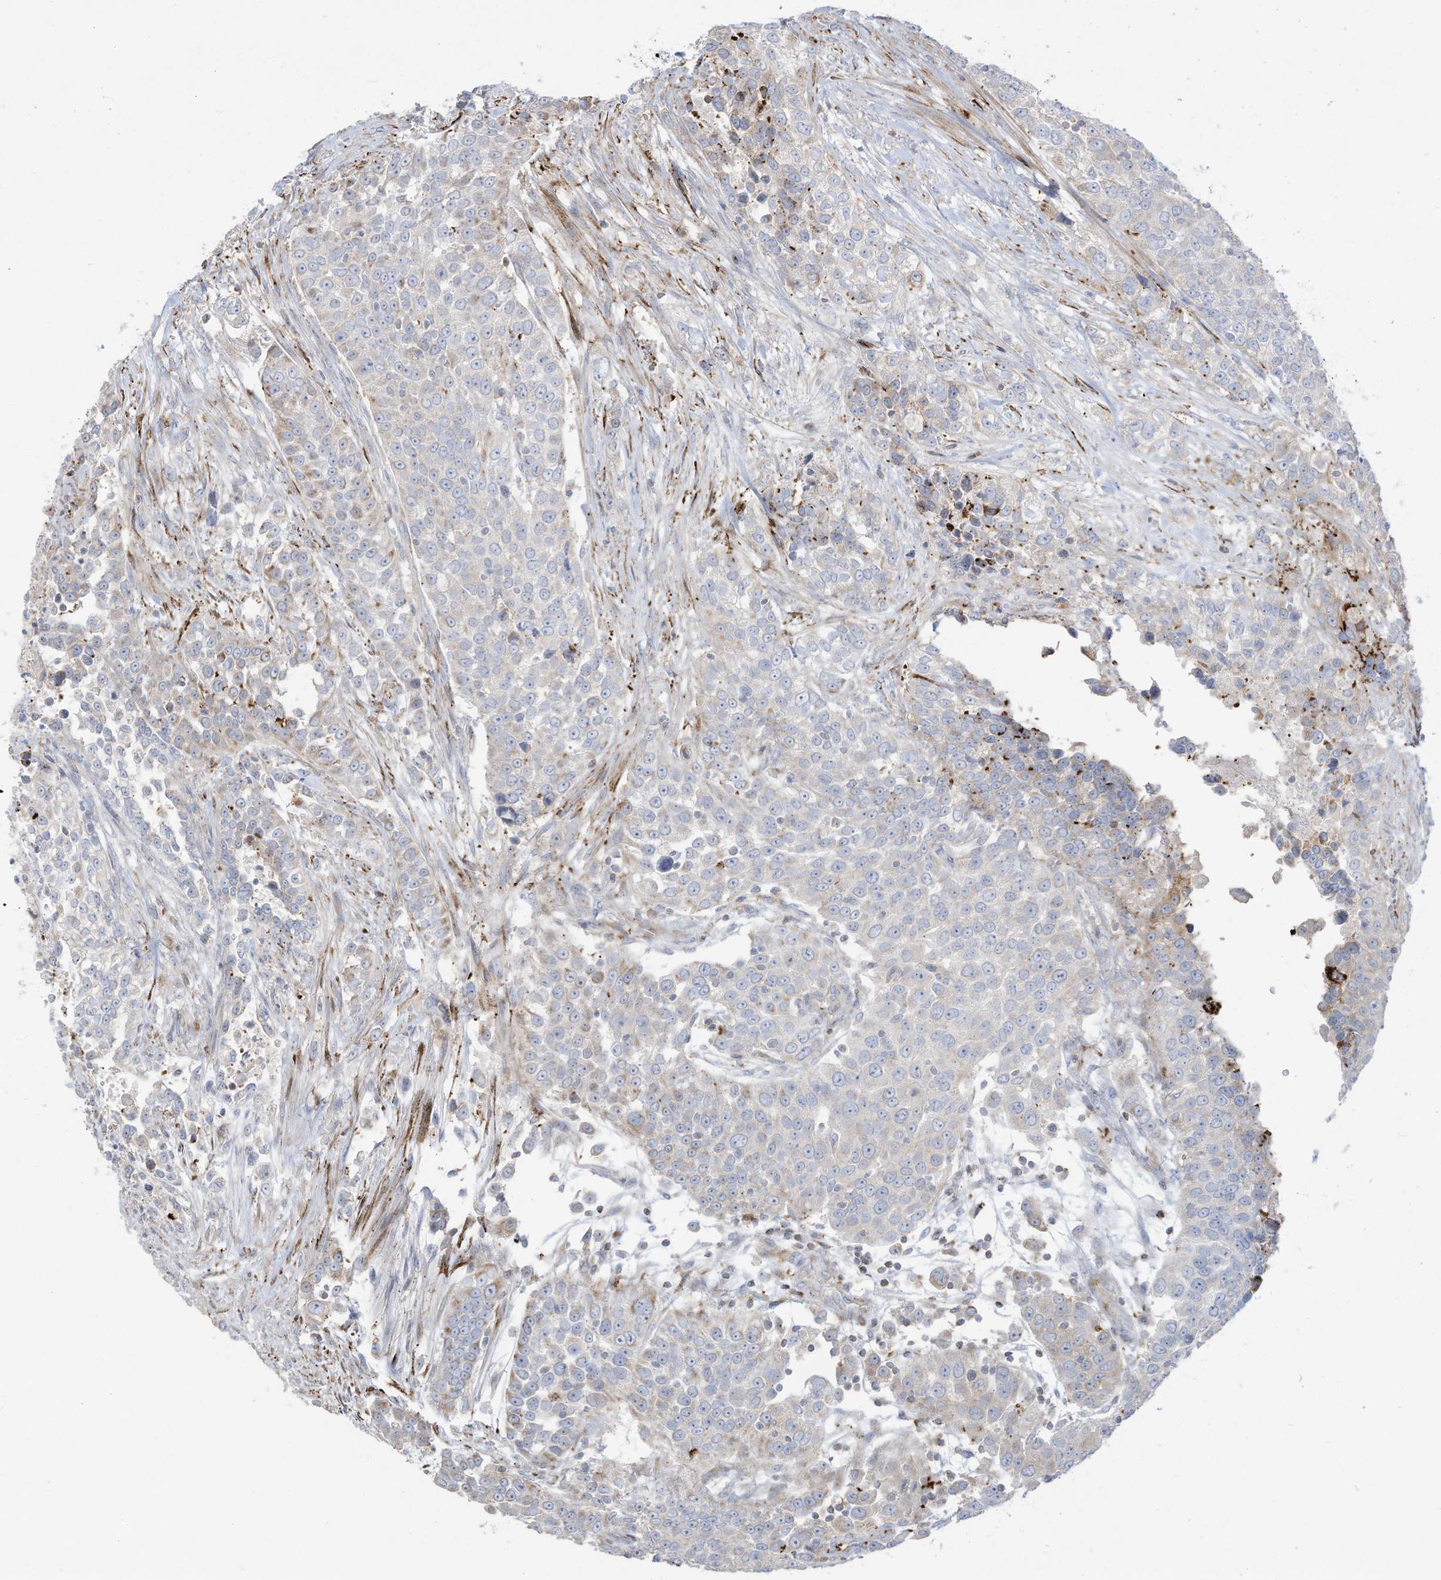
{"staining": {"intensity": "negative", "quantity": "none", "location": "none"}, "tissue": "urothelial cancer", "cell_type": "Tumor cells", "image_type": "cancer", "snomed": [{"axis": "morphology", "description": "Urothelial carcinoma, High grade"}, {"axis": "topography", "description": "Urinary bladder"}], "caption": "Tumor cells show no significant positivity in urothelial cancer.", "gene": "THNSL2", "patient": {"sex": "female", "age": 80}}